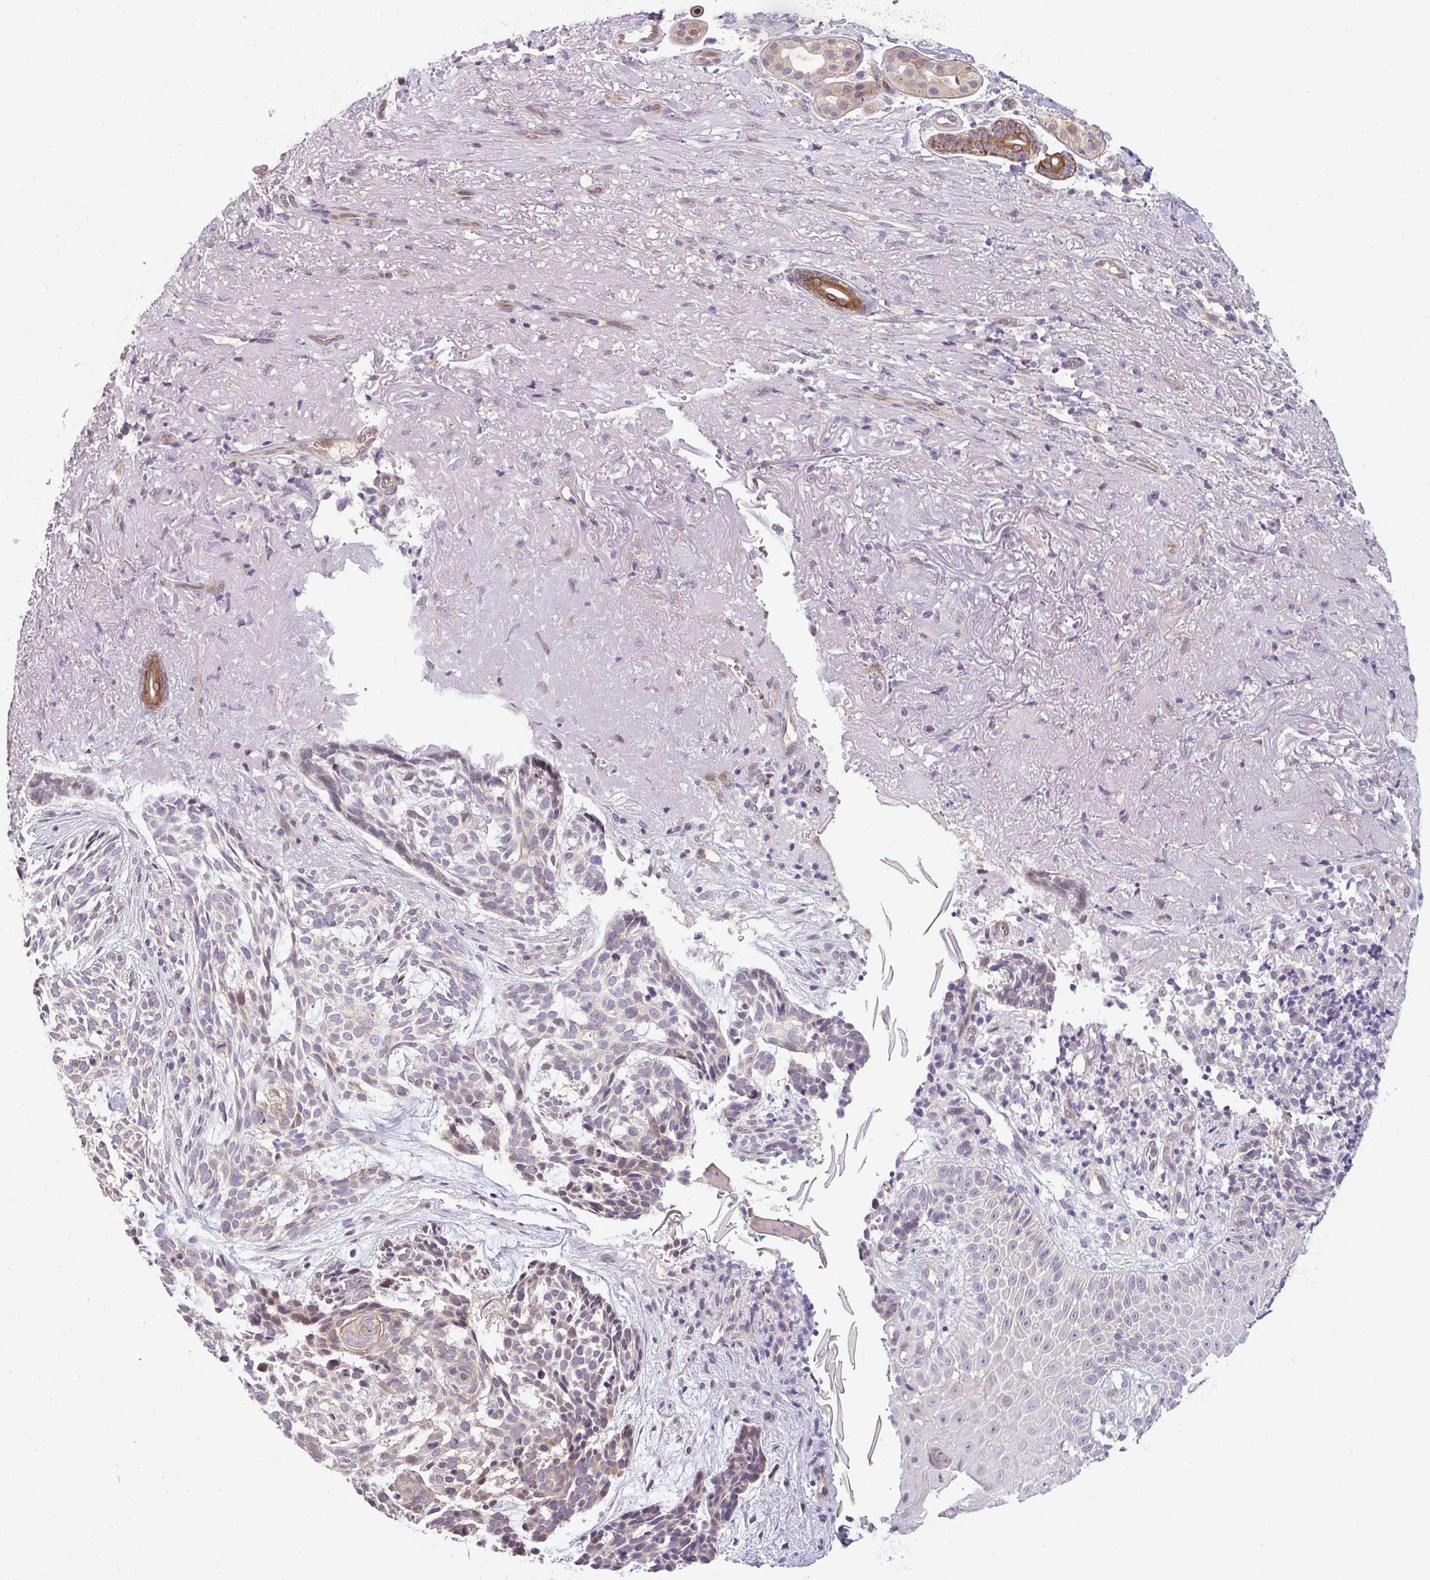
{"staining": {"intensity": "weak", "quantity": "25%-75%", "location": "cytoplasmic/membranous"}, "tissue": "skin cancer", "cell_type": "Tumor cells", "image_type": "cancer", "snomed": [{"axis": "morphology", "description": "Basal cell carcinoma"}, {"axis": "topography", "description": "Skin"}, {"axis": "topography", "description": "Skin of face"}], "caption": "Tumor cells exhibit low levels of weak cytoplasmic/membranous expression in approximately 25%-75% of cells in human skin cancer.", "gene": "TNFRSF10A", "patient": {"sex": "female", "age": 80}}